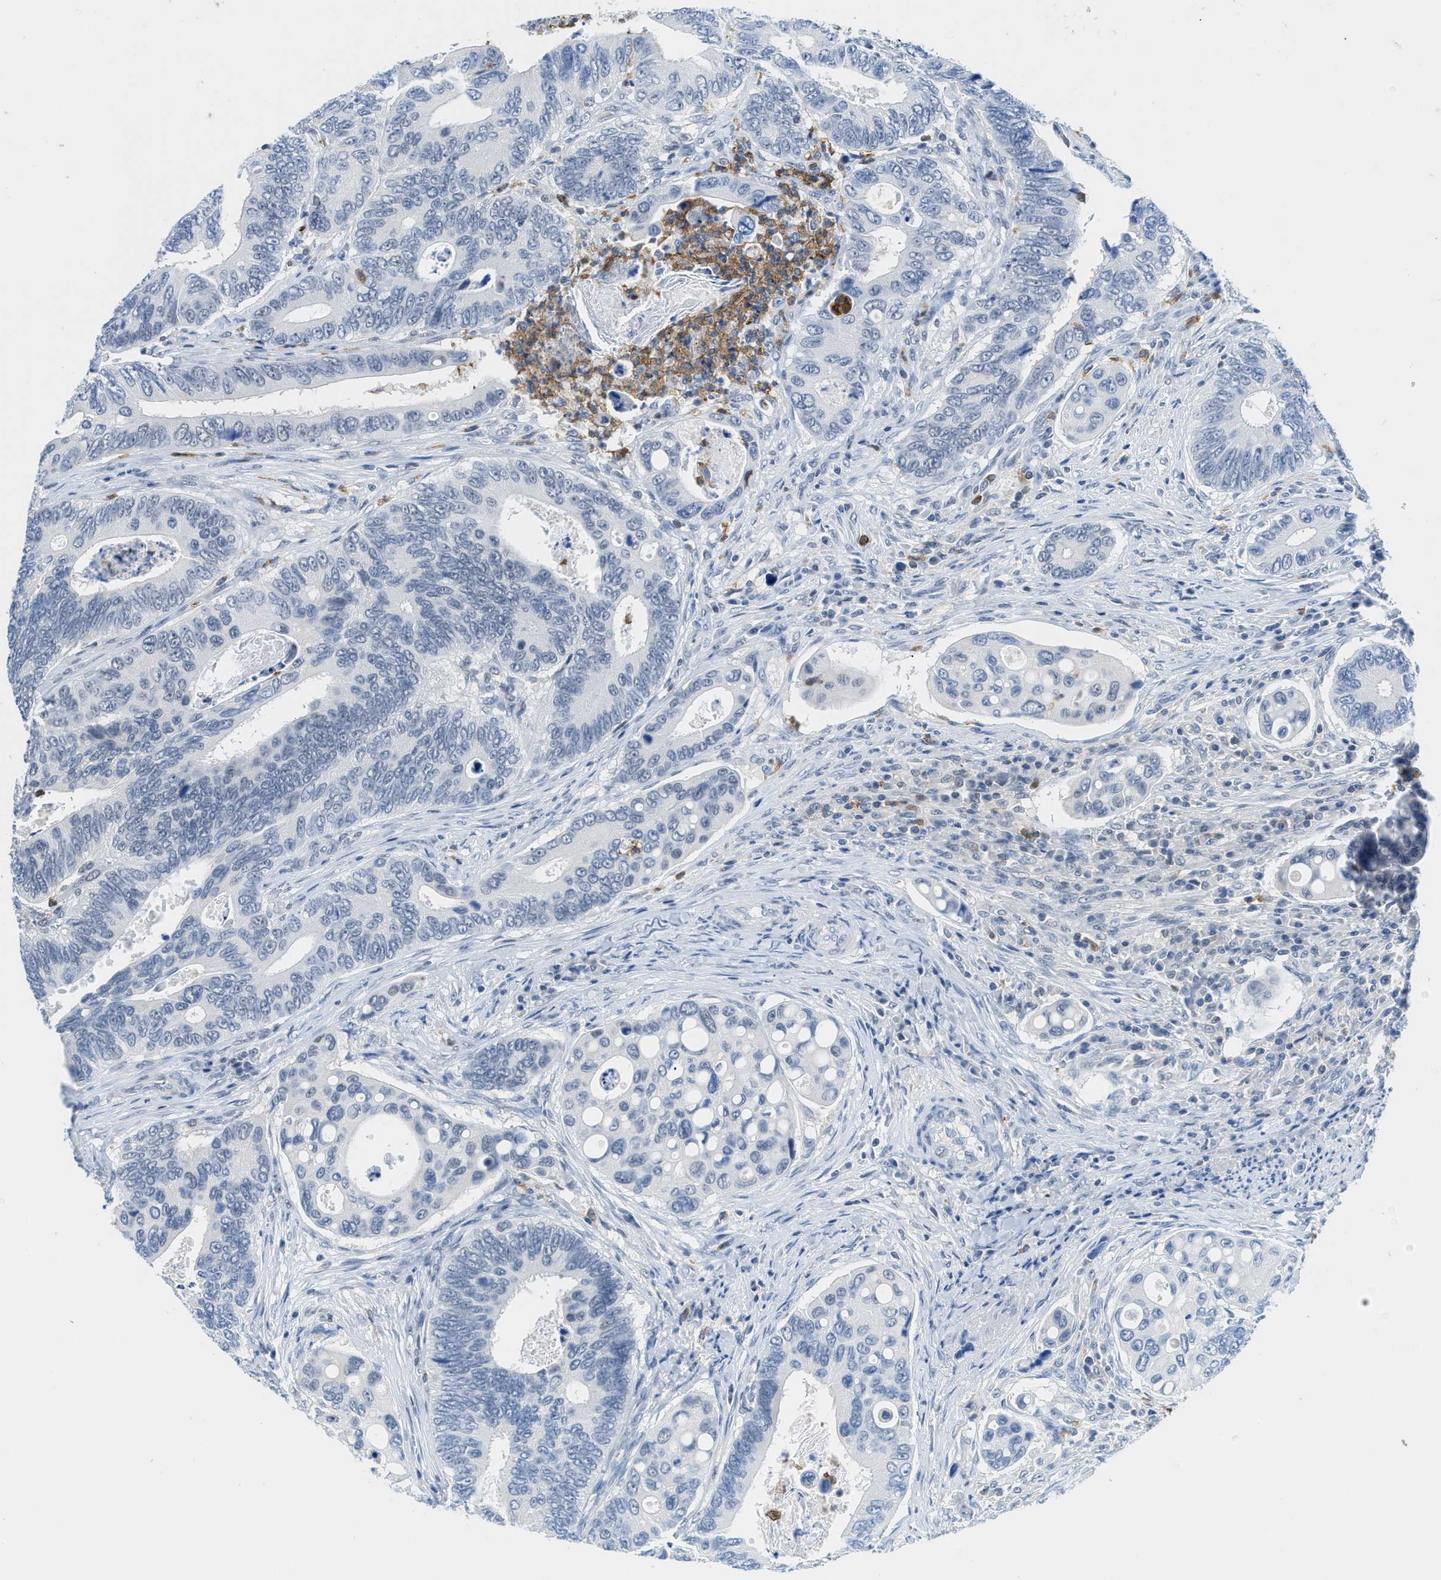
{"staining": {"intensity": "negative", "quantity": "none", "location": "none"}, "tissue": "colorectal cancer", "cell_type": "Tumor cells", "image_type": "cancer", "snomed": [{"axis": "morphology", "description": "Inflammation, NOS"}, {"axis": "morphology", "description": "Adenocarcinoma, NOS"}, {"axis": "topography", "description": "Colon"}], "caption": "Immunohistochemistry (IHC) micrograph of human colorectal cancer (adenocarcinoma) stained for a protein (brown), which reveals no expression in tumor cells.", "gene": "FAM151A", "patient": {"sex": "male", "age": 72}}